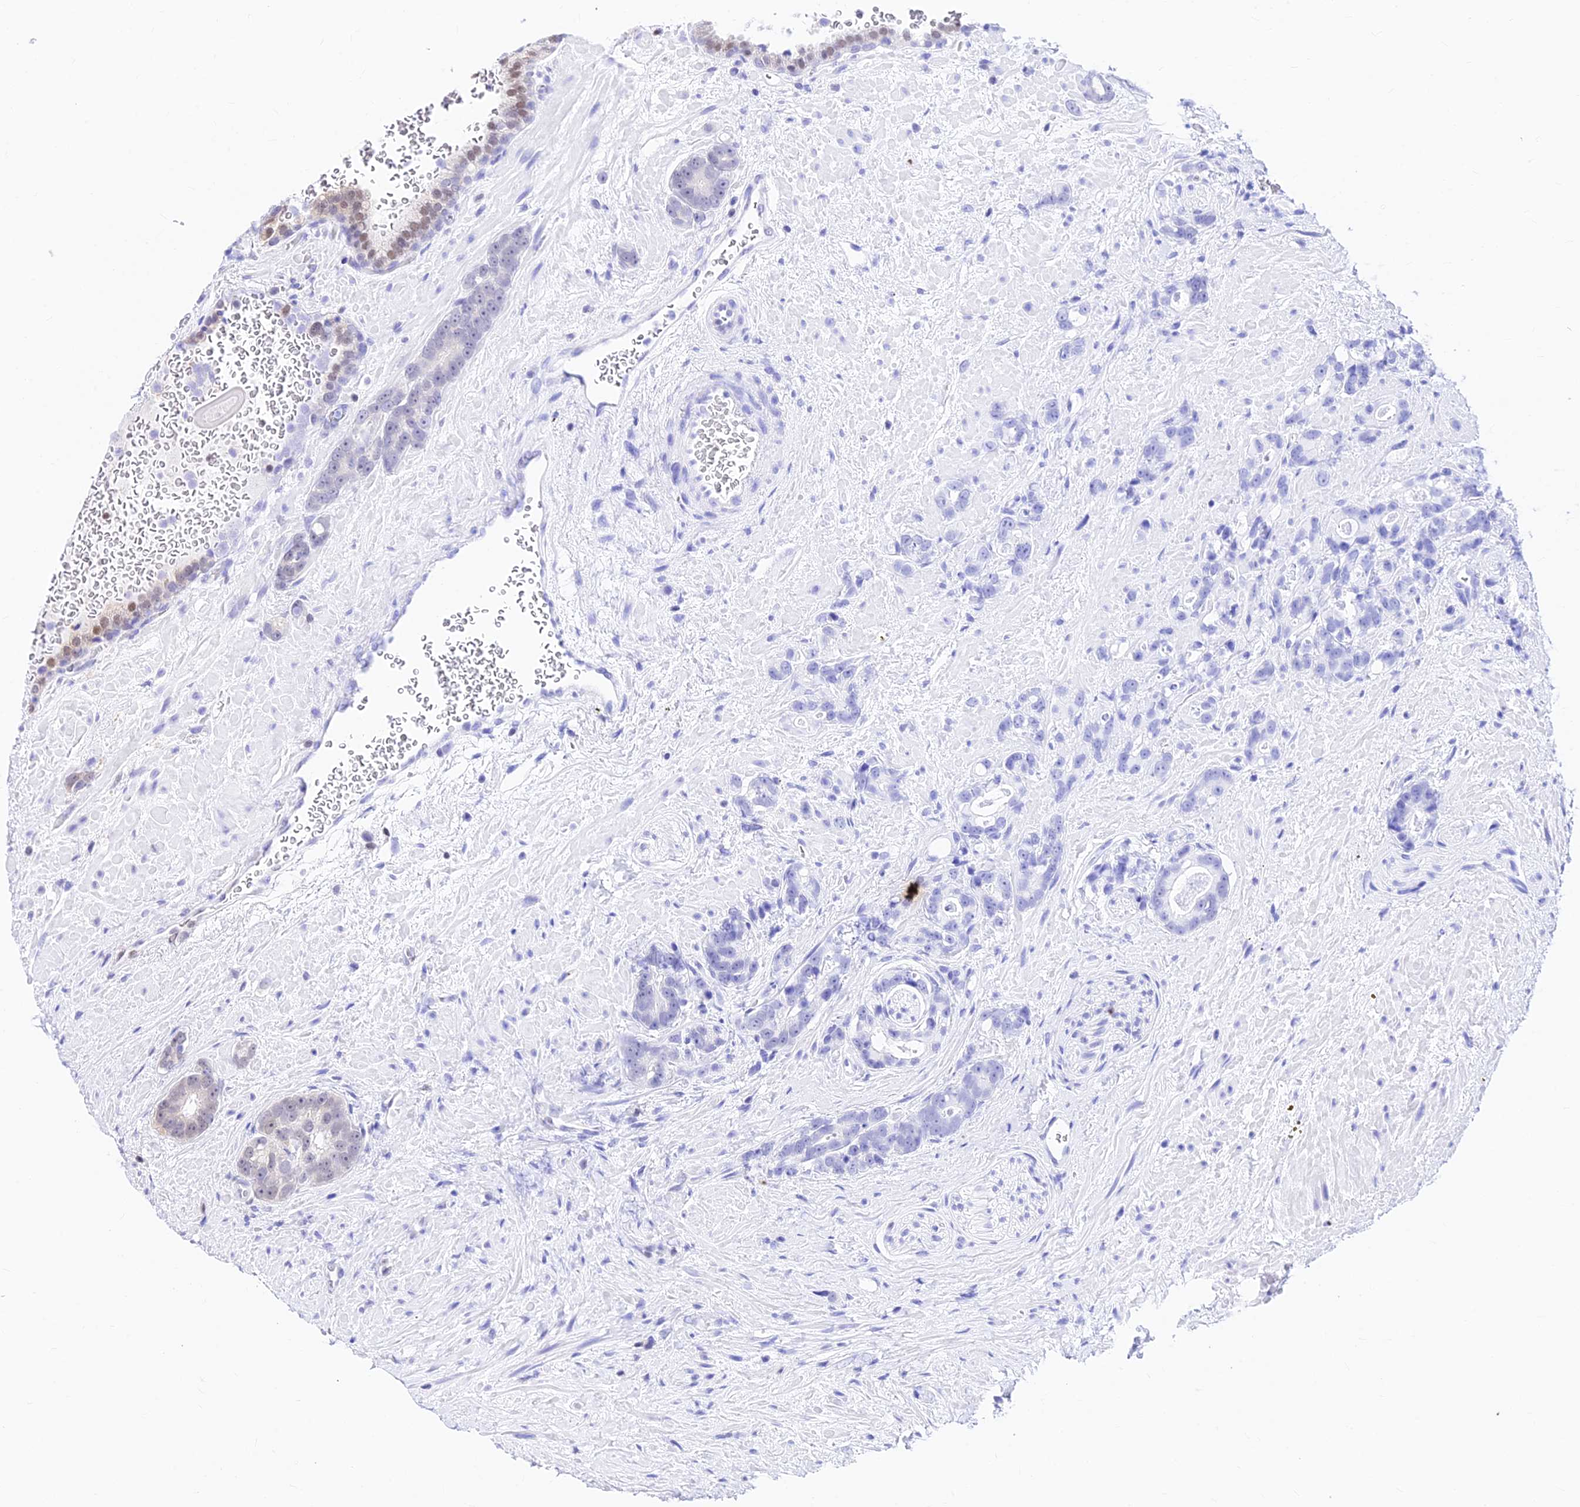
{"staining": {"intensity": "moderate", "quantity": "25%-75%", "location": "nuclear"}, "tissue": "prostate cancer", "cell_type": "Tumor cells", "image_type": "cancer", "snomed": [{"axis": "morphology", "description": "Adenocarcinoma, High grade"}, {"axis": "topography", "description": "Prostate"}], "caption": "IHC photomicrograph of neoplastic tissue: human adenocarcinoma (high-grade) (prostate) stained using immunohistochemistry displays medium levels of moderate protein expression localized specifically in the nuclear of tumor cells, appearing as a nuclear brown color.", "gene": "PAXX", "patient": {"sex": "male", "age": 74}}